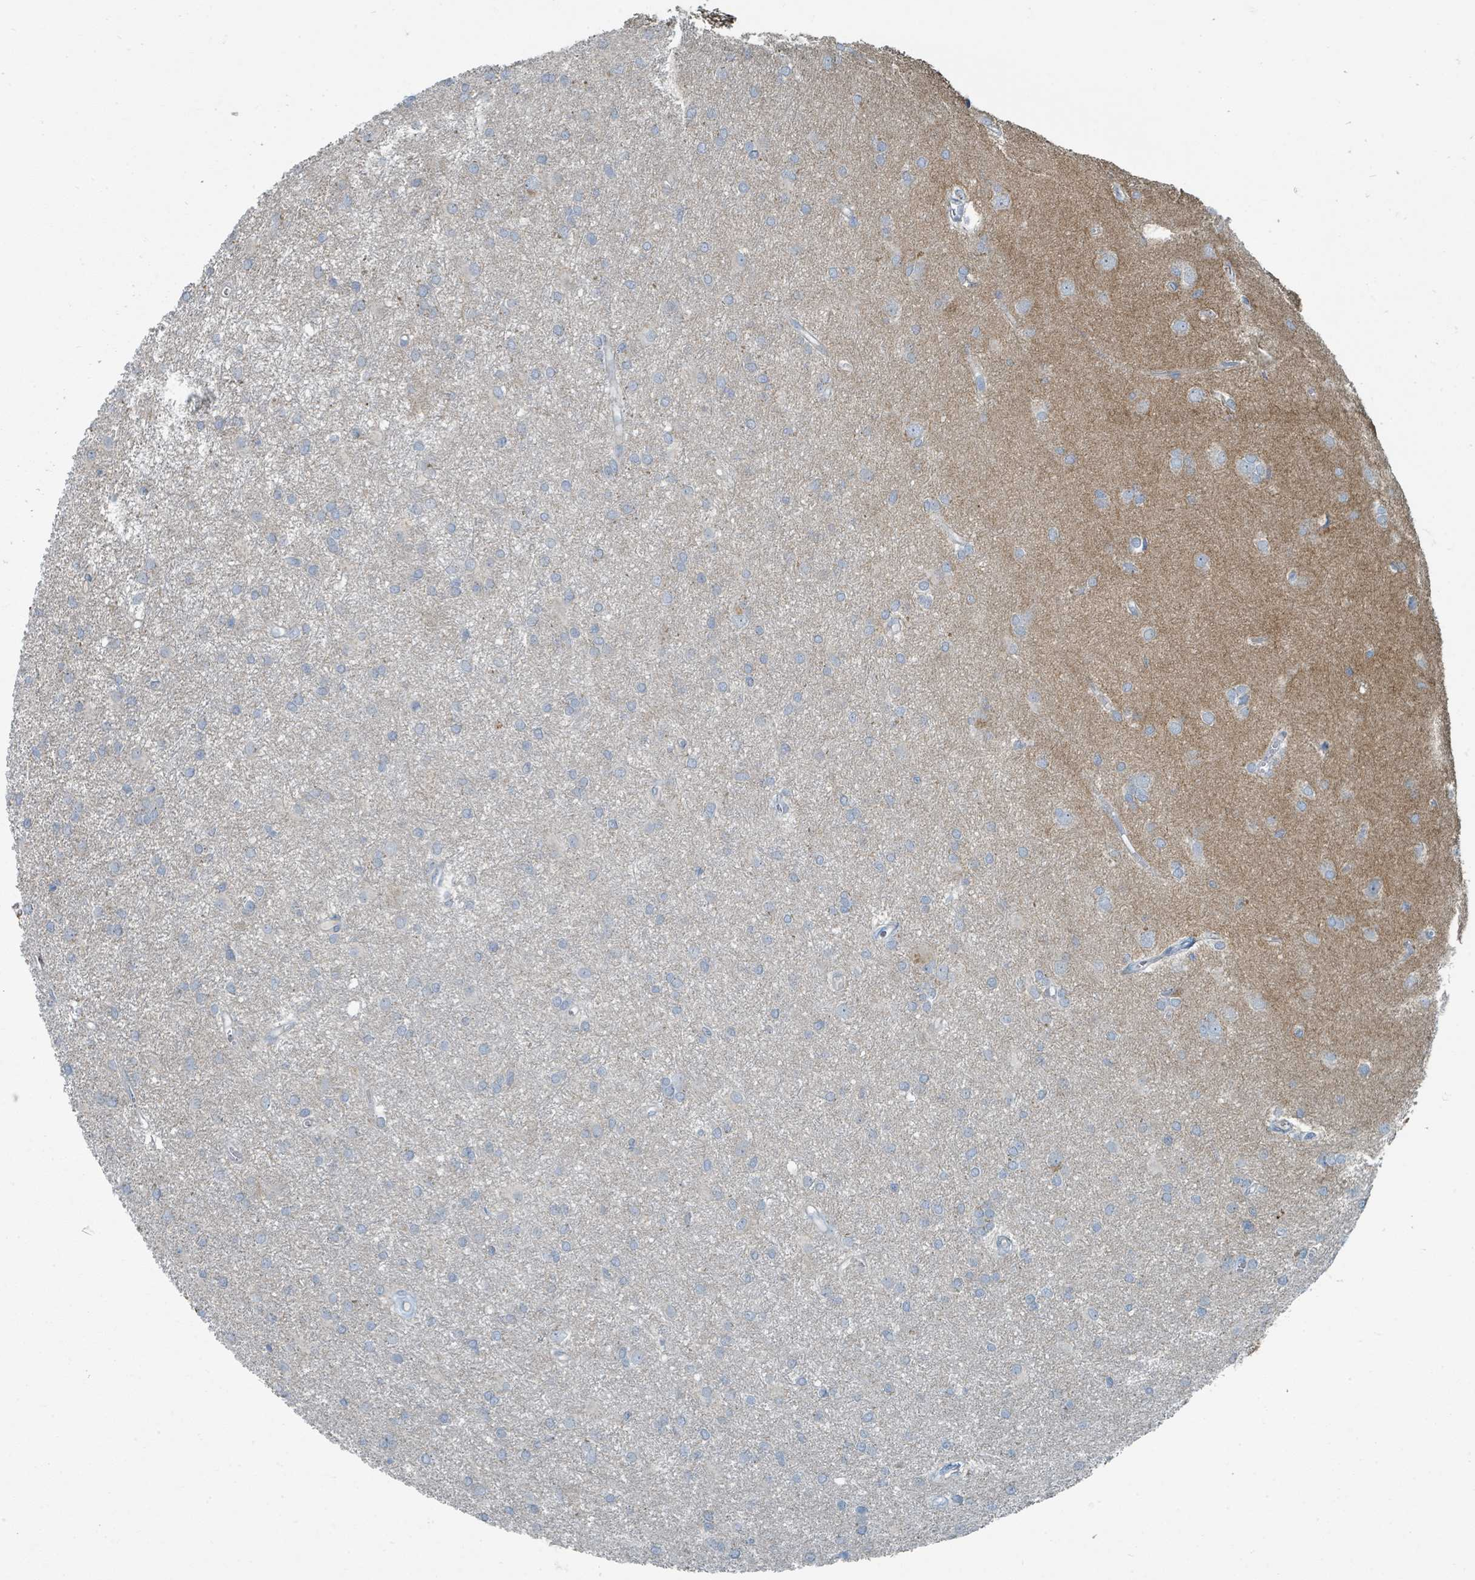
{"staining": {"intensity": "negative", "quantity": "none", "location": "none"}, "tissue": "glioma", "cell_type": "Tumor cells", "image_type": "cancer", "snomed": [{"axis": "morphology", "description": "Glioma, malignant, High grade"}, {"axis": "topography", "description": "Brain"}], "caption": "Photomicrograph shows no significant protein expression in tumor cells of high-grade glioma (malignant). (DAB IHC with hematoxylin counter stain).", "gene": "RASA4", "patient": {"sex": "female", "age": 50}}